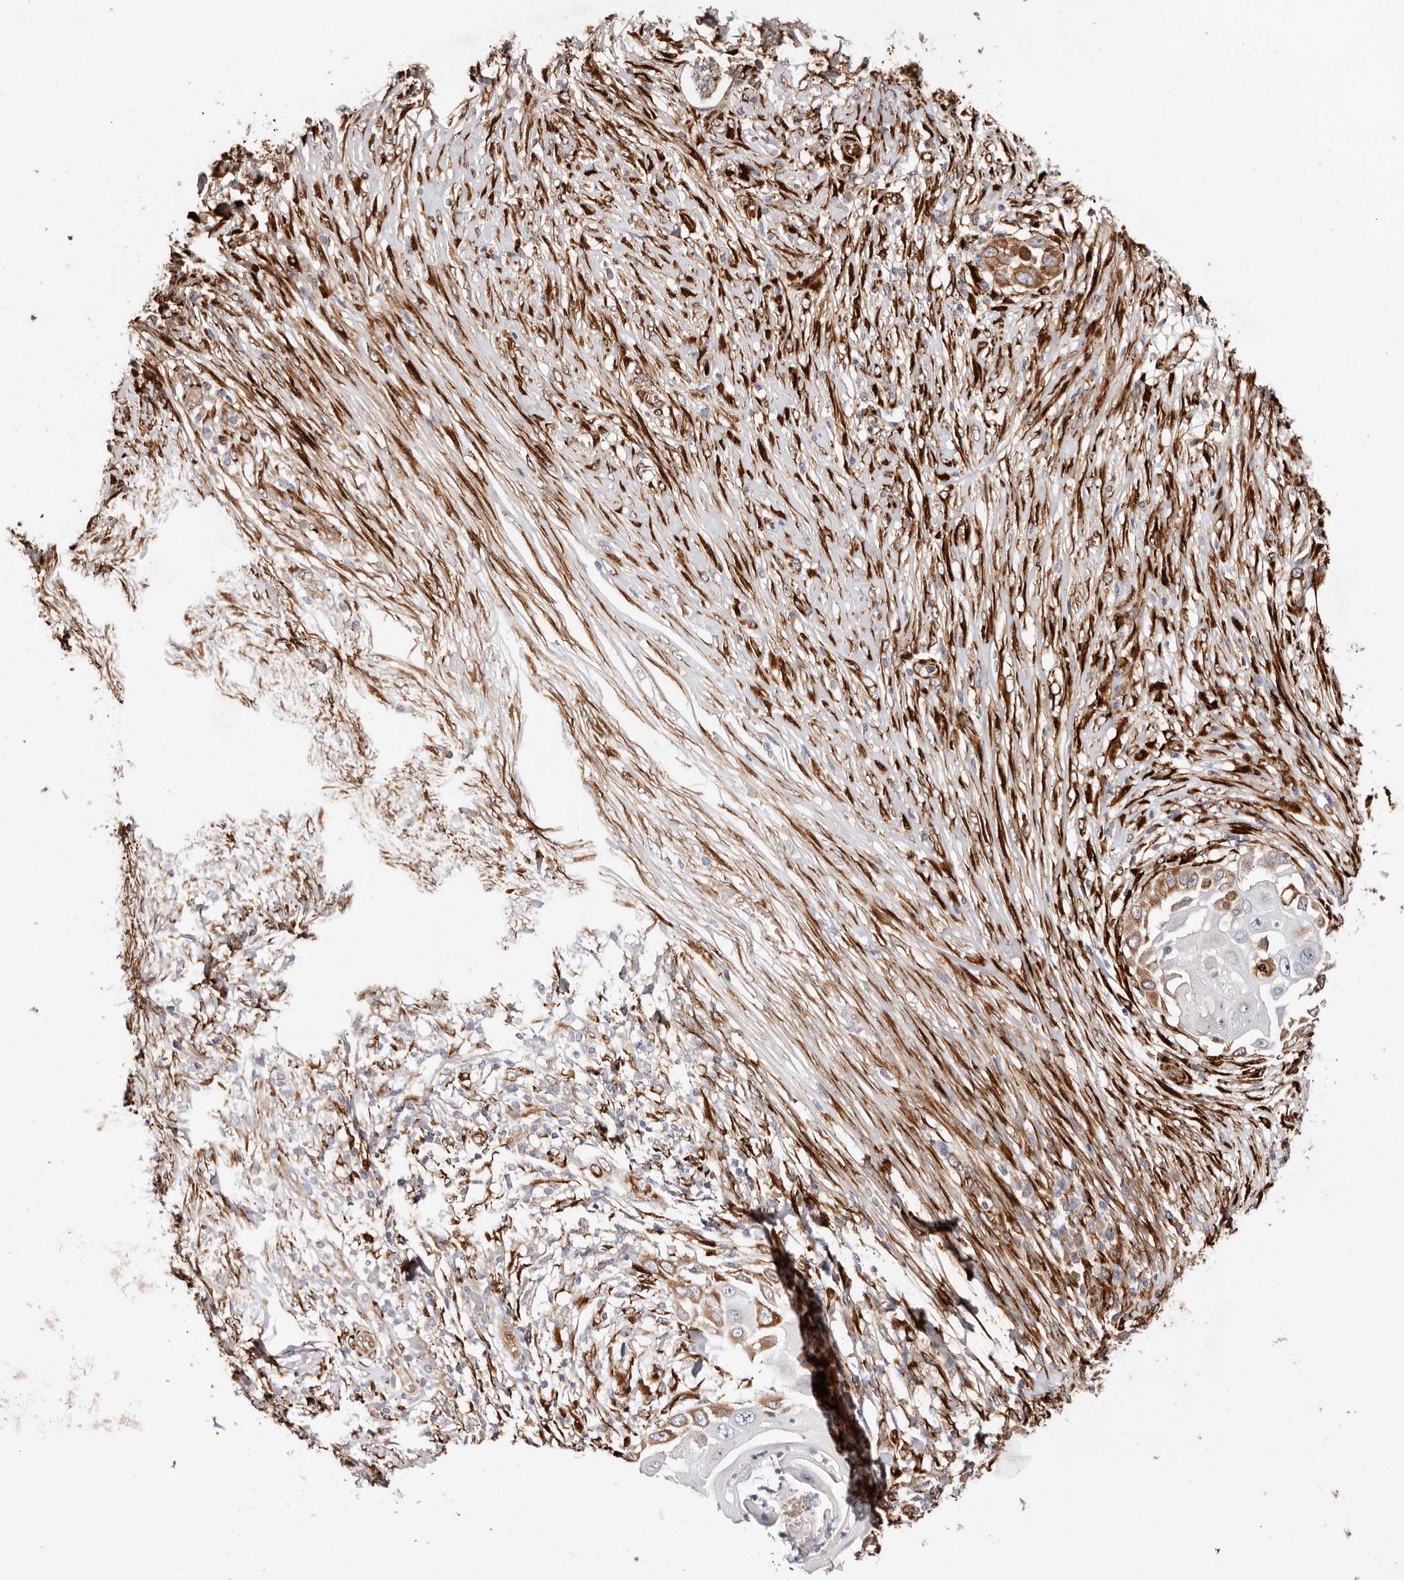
{"staining": {"intensity": "moderate", "quantity": "25%-75%", "location": "cytoplasmic/membranous"}, "tissue": "skin cancer", "cell_type": "Tumor cells", "image_type": "cancer", "snomed": [{"axis": "morphology", "description": "Squamous cell carcinoma, NOS"}, {"axis": "topography", "description": "Skin"}], "caption": "Skin cancer (squamous cell carcinoma) stained with a protein marker shows moderate staining in tumor cells.", "gene": "SERPINH1", "patient": {"sex": "female", "age": 44}}